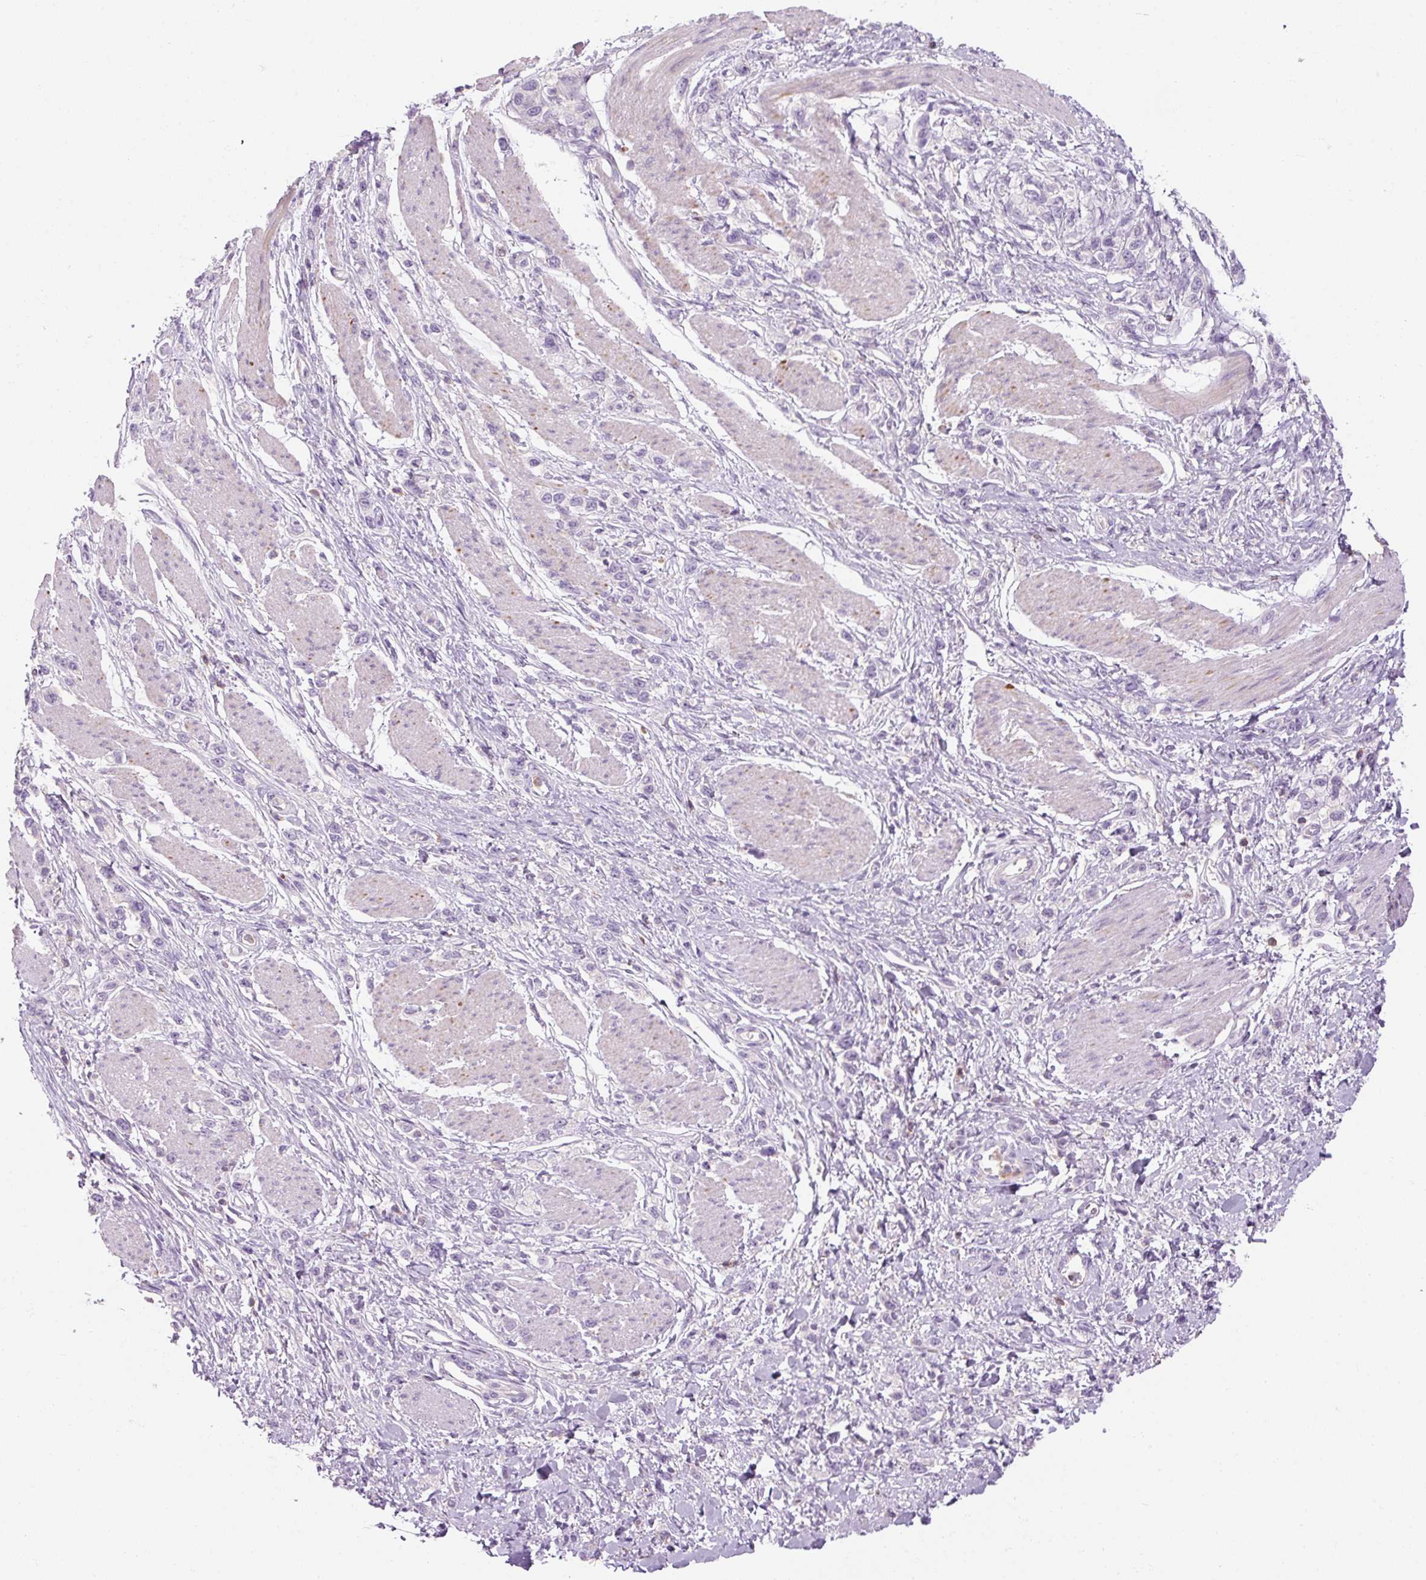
{"staining": {"intensity": "negative", "quantity": "none", "location": "none"}, "tissue": "stomach cancer", "cell_type": "Tumor cells", "image_type": "cancer", "snomed": [{"axis": "morphology", "description": "Adenocarcinoma, NOS"}, {"axis": "topography", "description": "Stomach"}], "caption": "Immunohistochemistry (IHC) of human stomach cancer demonstrates no positivity in tumor cells.", "gene": "TIGD2", "patient": {"sex": "female", "age": 65}}